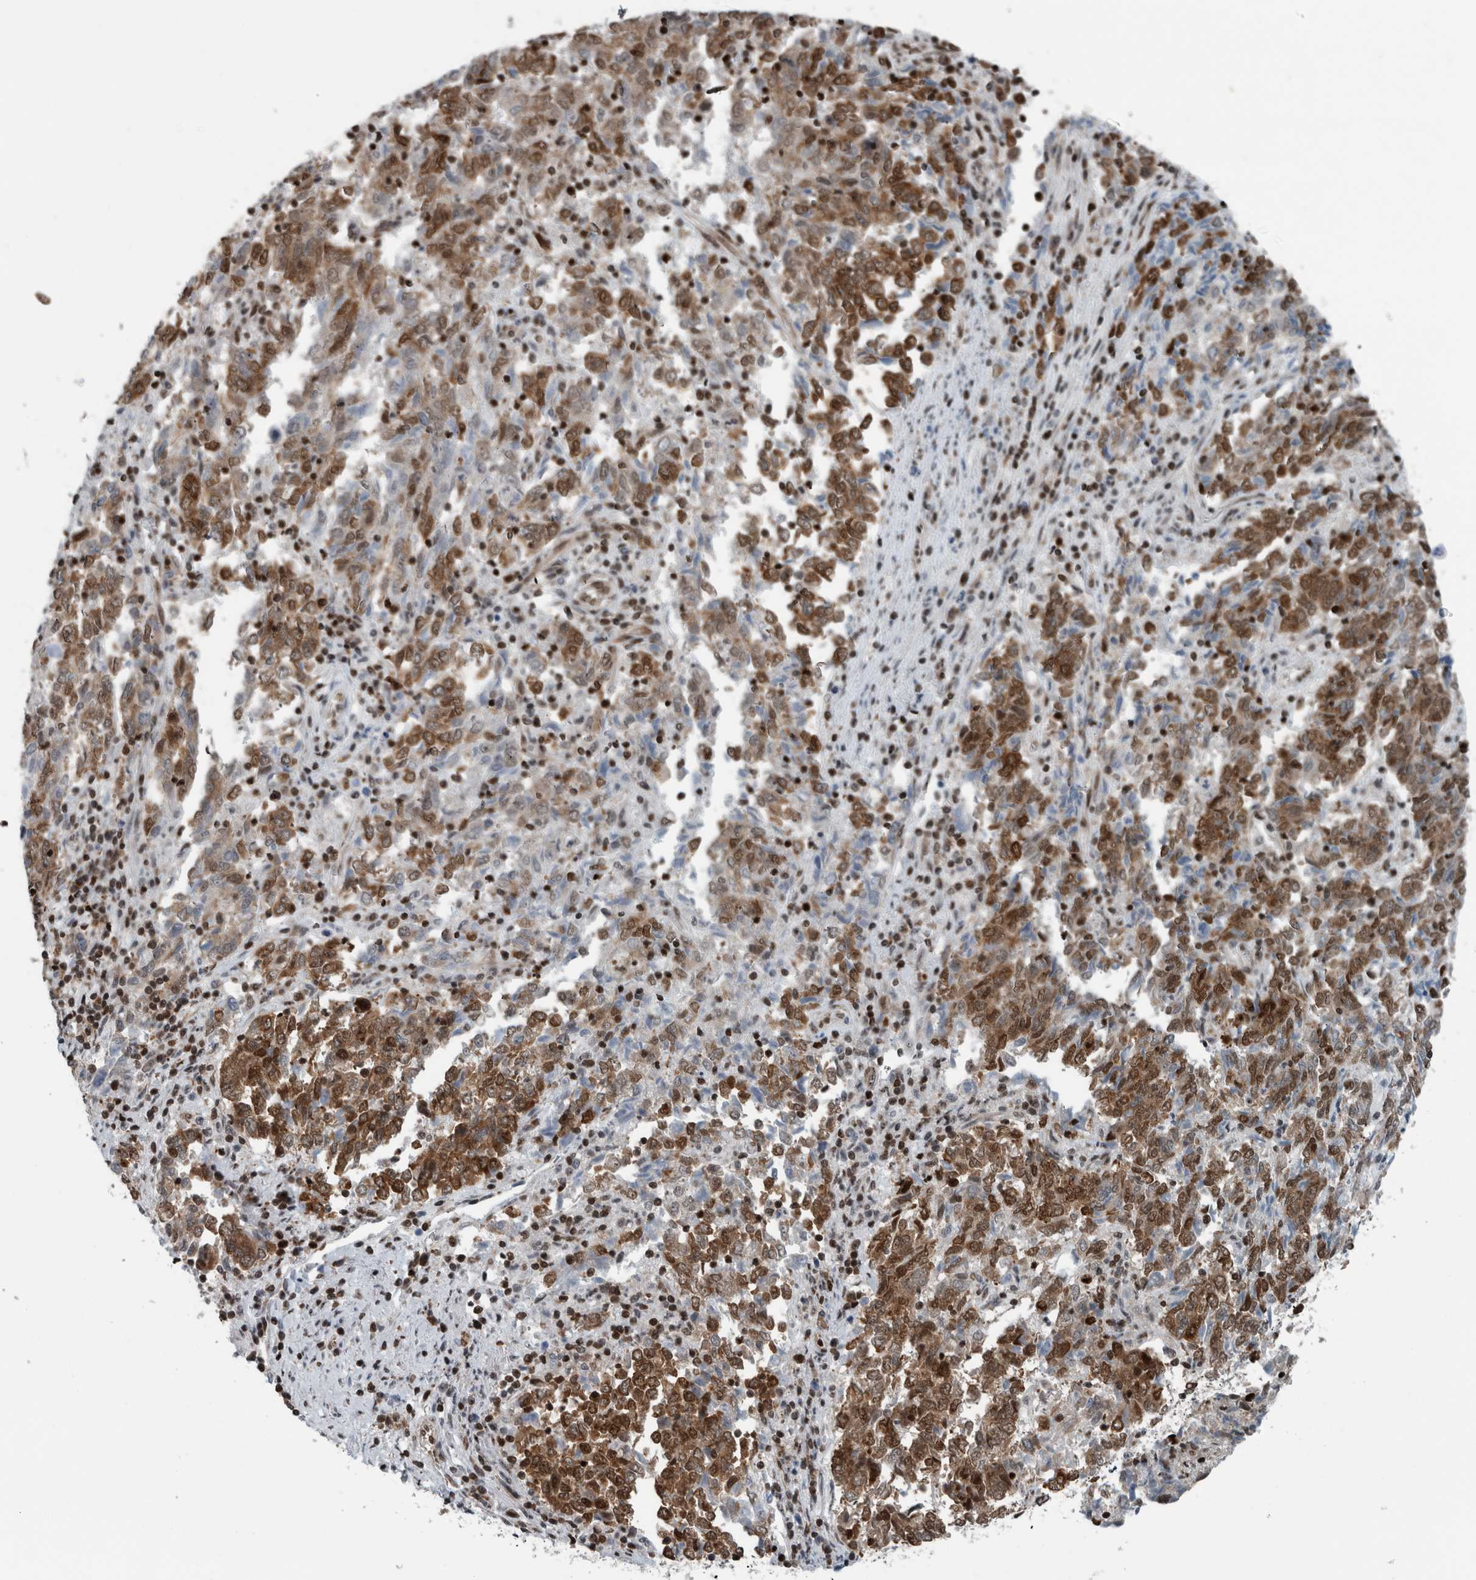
{"staining": {"intensity": "moderate", "quantity": ">75%", "location": "cytoplasmic/membranous,nuclear"}, "tissue": "endometrial cancer", "cell_type": "Tumor cells", "image_type": "cancer", "snomed": [{"axis": "morphology", "description": "Adenocarcinoma, NOS"}, {"axis": "topography", "description": "Endometrium"}], "caption": "Tumor cells display medium levels of moderate cytoplasmic/membranous and nuclear positivity in about >75% of cells in human endometrial adenocarcinoma.", "gene": "DNMT3A", "patient": {"sex": "female", "age": 80}}